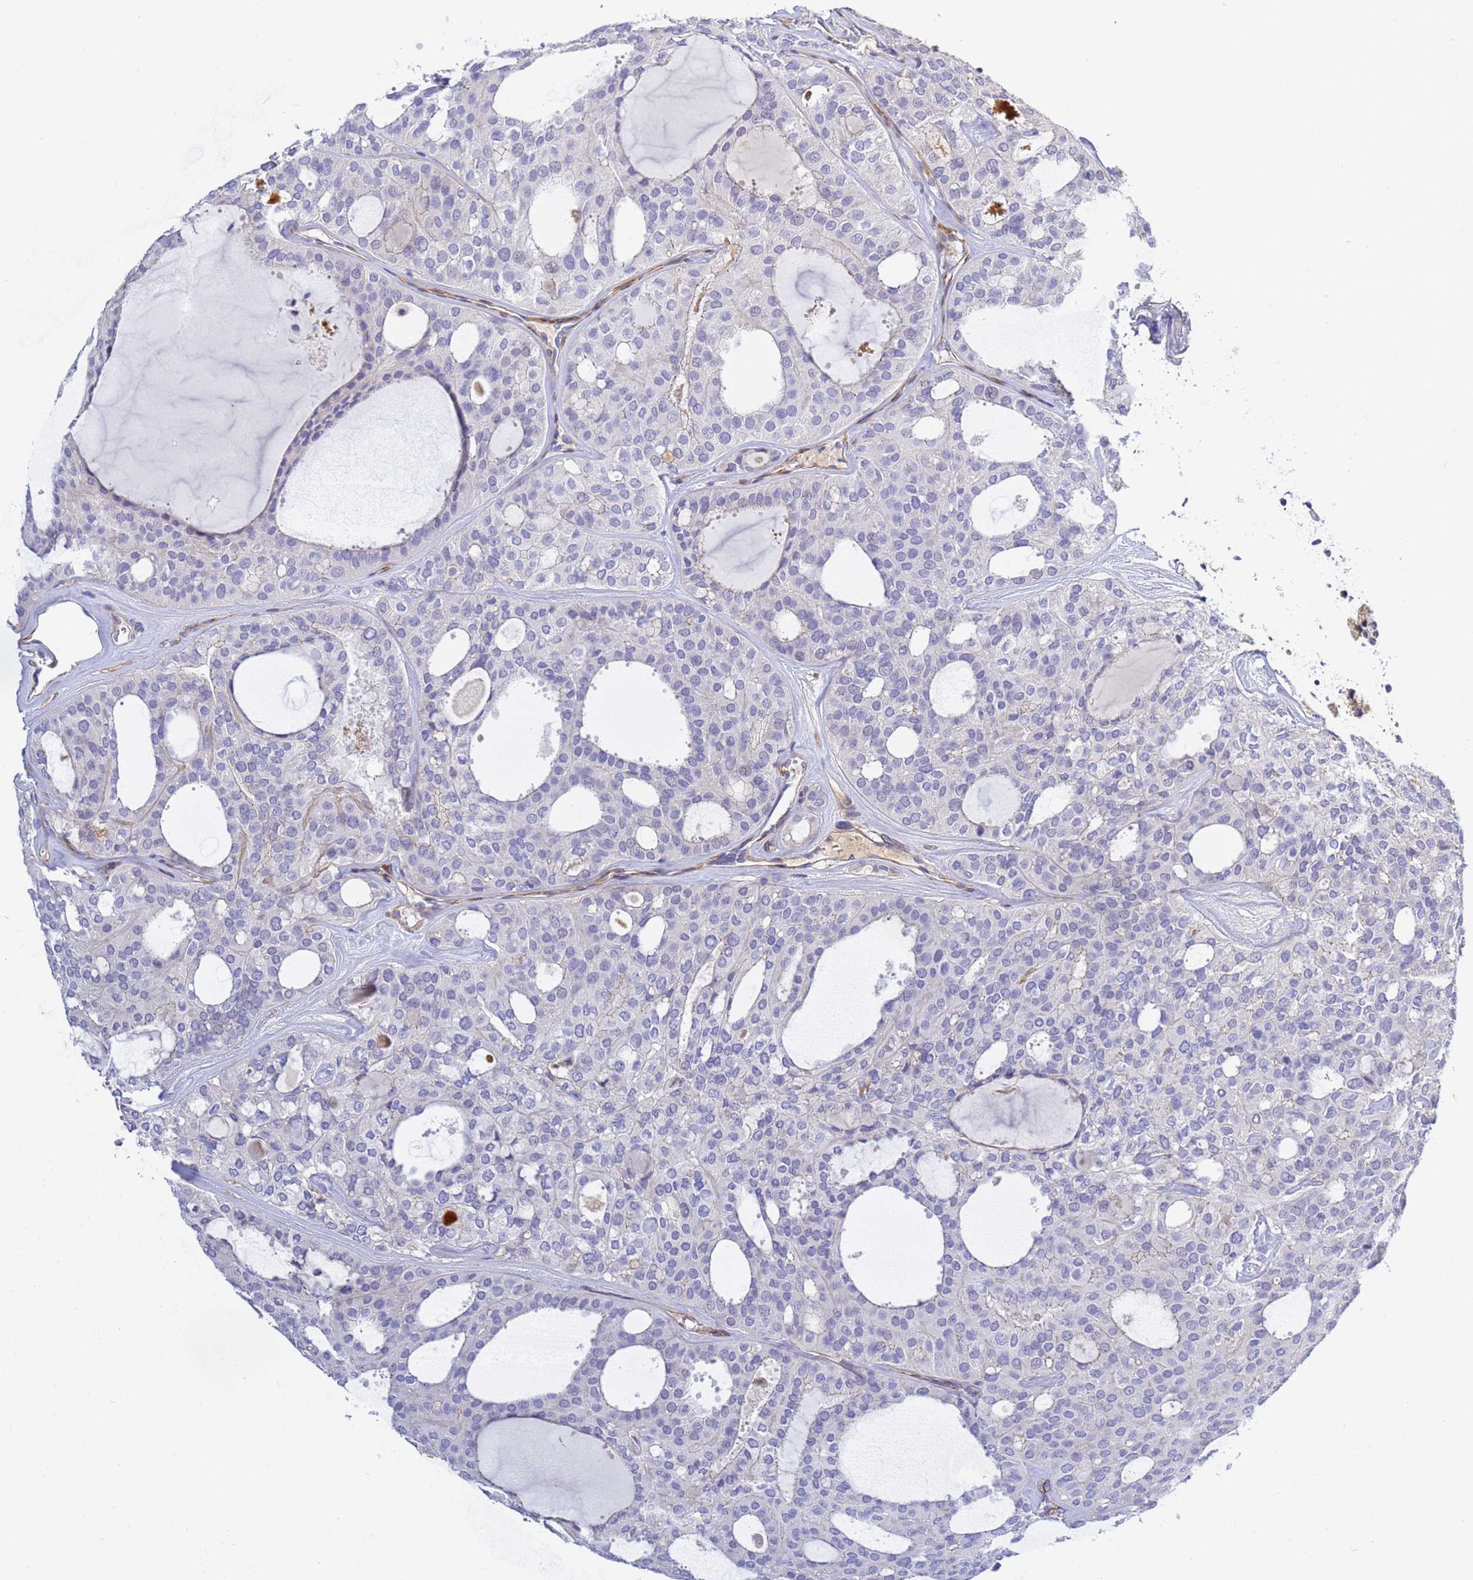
{"staining": {"intensity": "negative", "quantity": "none", "location": "none"}, "tissue": "thyroid cancer", "cell_type": "Tumor cells", "image_type": "cancer", "snomed": [{"axis": "morphology", "description": "Follicular adenoma carcinoma, NOS"}, {"axis": "topography", "description": "Thyroid gland"}], "caption": "DAB (3,3'-diaminobenzidine) immunohistochemical staining of thyroid follicular adenoma carcinoma exhibits no significant positivity in tumor cells.", "gene": "CFH", "patient": {"sex": "male", "age": 75}}